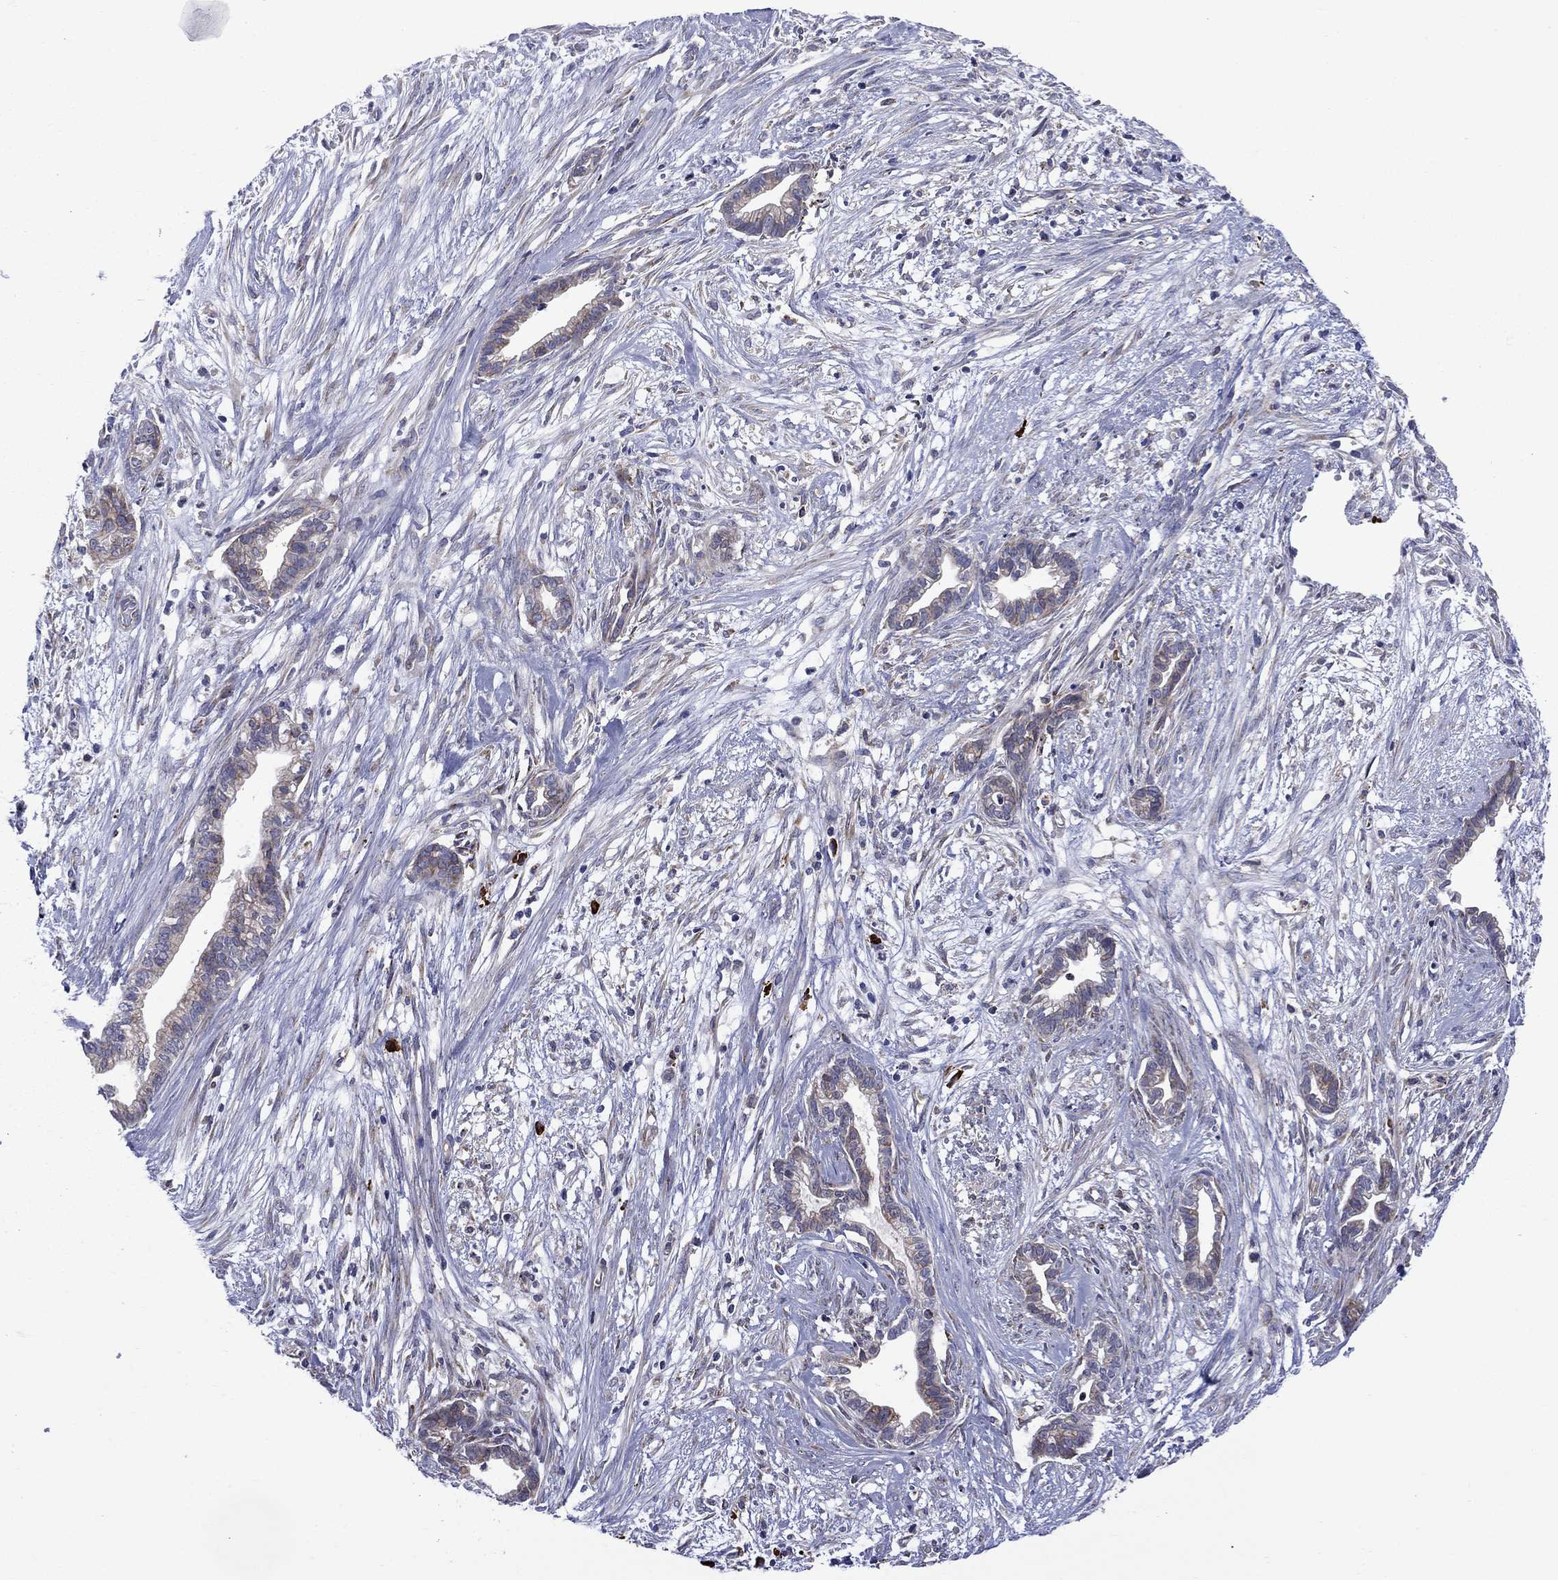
{"staining": {"intensity": "moderate", "quantity": "<25%", "location": "cytoplasmic/membranous"}, "tissue": "cervical cancer", "cell_type": "Tumor cells", "image_type": "cancer", "snomed": [{"axis": "morphology", "description": "Adenocarcinoma, NOS"}, {"axis": "topography", "description": "Cervix"}], "caption": "Immunohistochemistry (IHC) histopathology image of neoplastic tissue: cervical cancer (adenocarcinoma) stained using IHC reveals low levels of moderate protein expression localized specifically in the cytoplasmic/membranous of tumor cells, appearing as a cytoplasmic/membranous brown color.", "gene": "ASNS", "patient": {"sex": "female", "age": 62}}